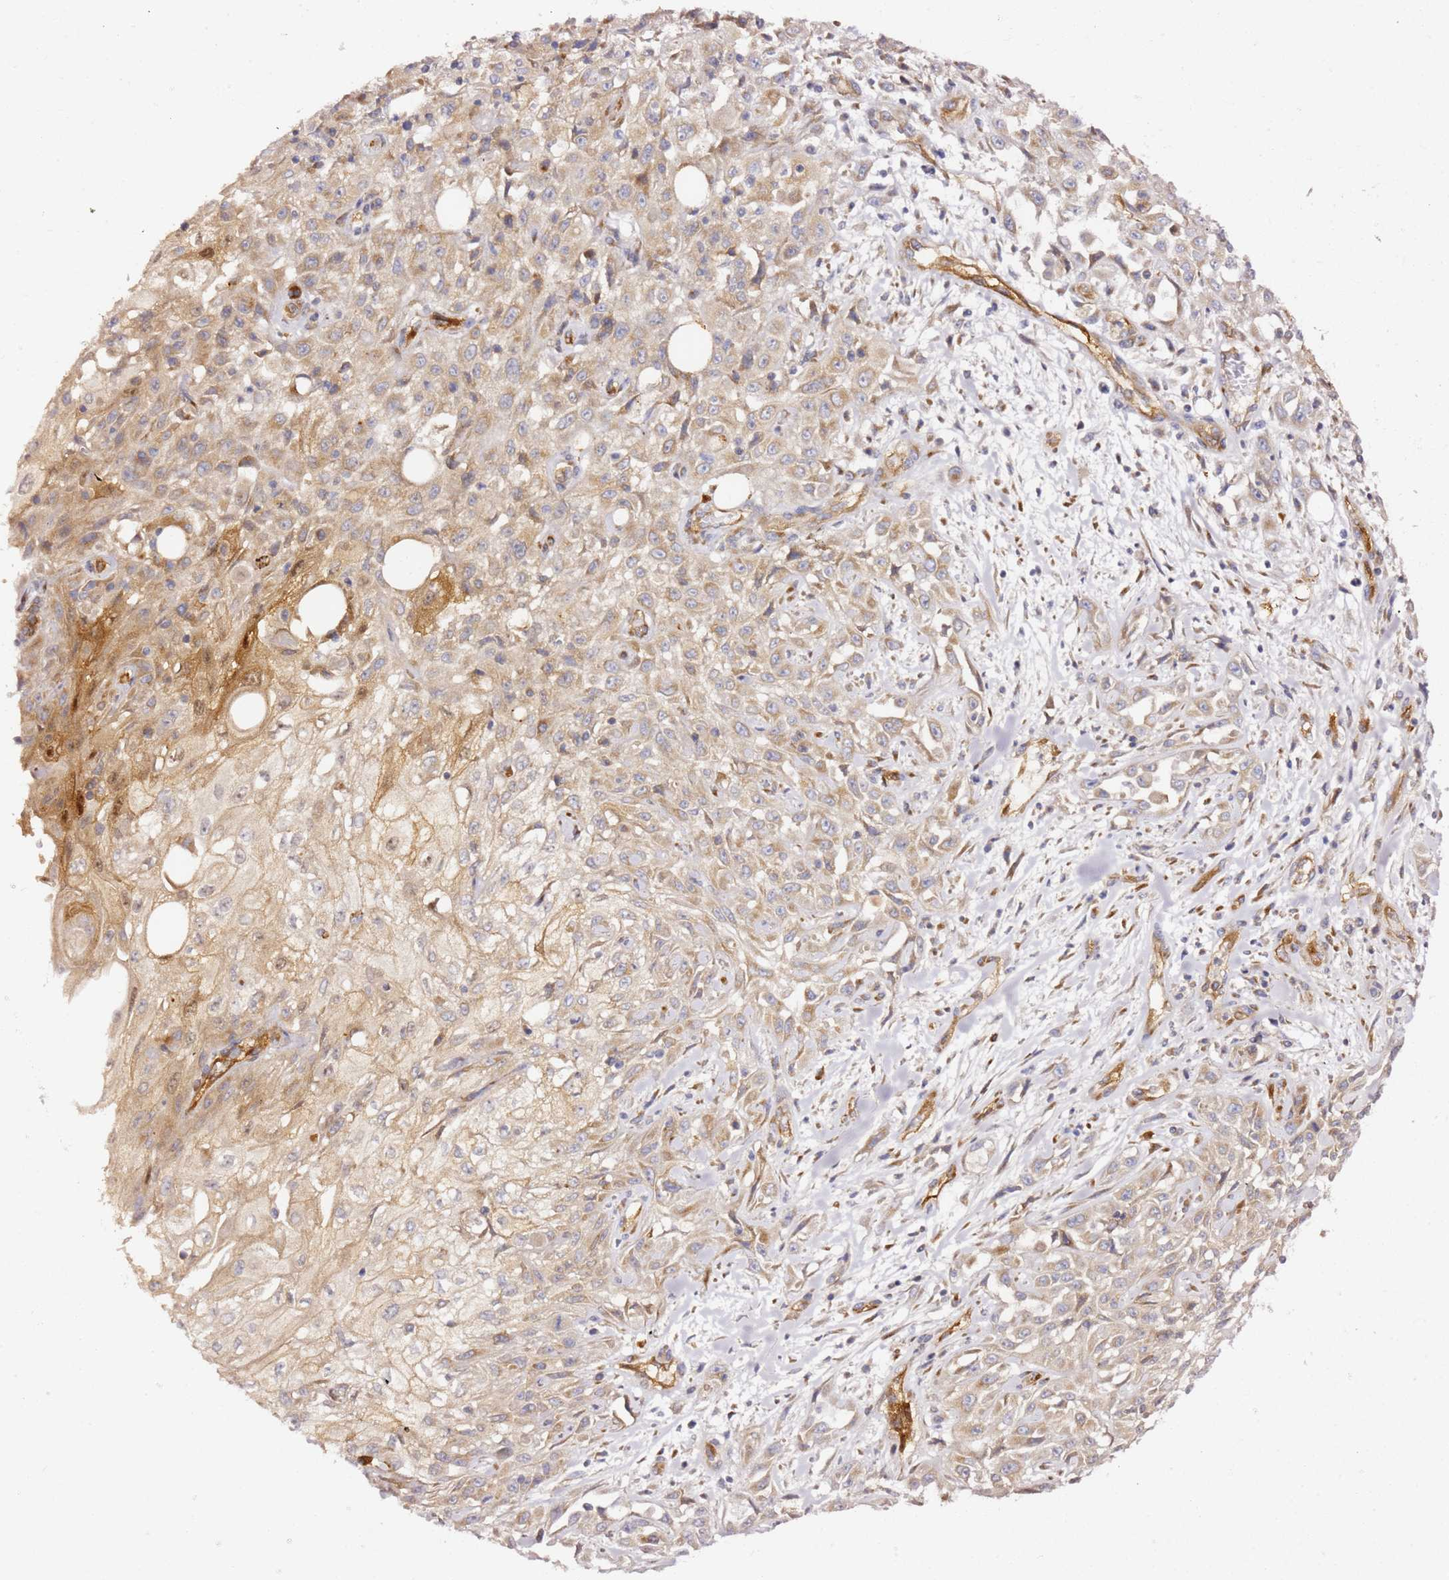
{"staining": {"intensity": "moderate", "quantity": "25%-75%", "location": "cytoplasmic/membranous"}, "tissue": "skin cancer", "cell_type": "Tumor cells", "image_type": "cancer", "snomed": [{"axis": "morphology", "description": "Squamous cell carcinoma, NOS"}, {"axis": "morphology", "description": "Squamous cell carcinoma, metastatic, NOS"}, {"axis": "topography", "description": "Skin"}, {"axis": "topography", "description": "Lymph node"}], "caption": "Protein expression analysis of human skin cancer (metastatic squamous cell carcinoma) reveals moderate cytoplasmic/membranous positivity in about 25%-75% of tumor cells. (DAB IHC, brown staining for protein, blue staining for nuclei).", "gene": "KIF7", "patient": {"sex": "male", "age": 75}}